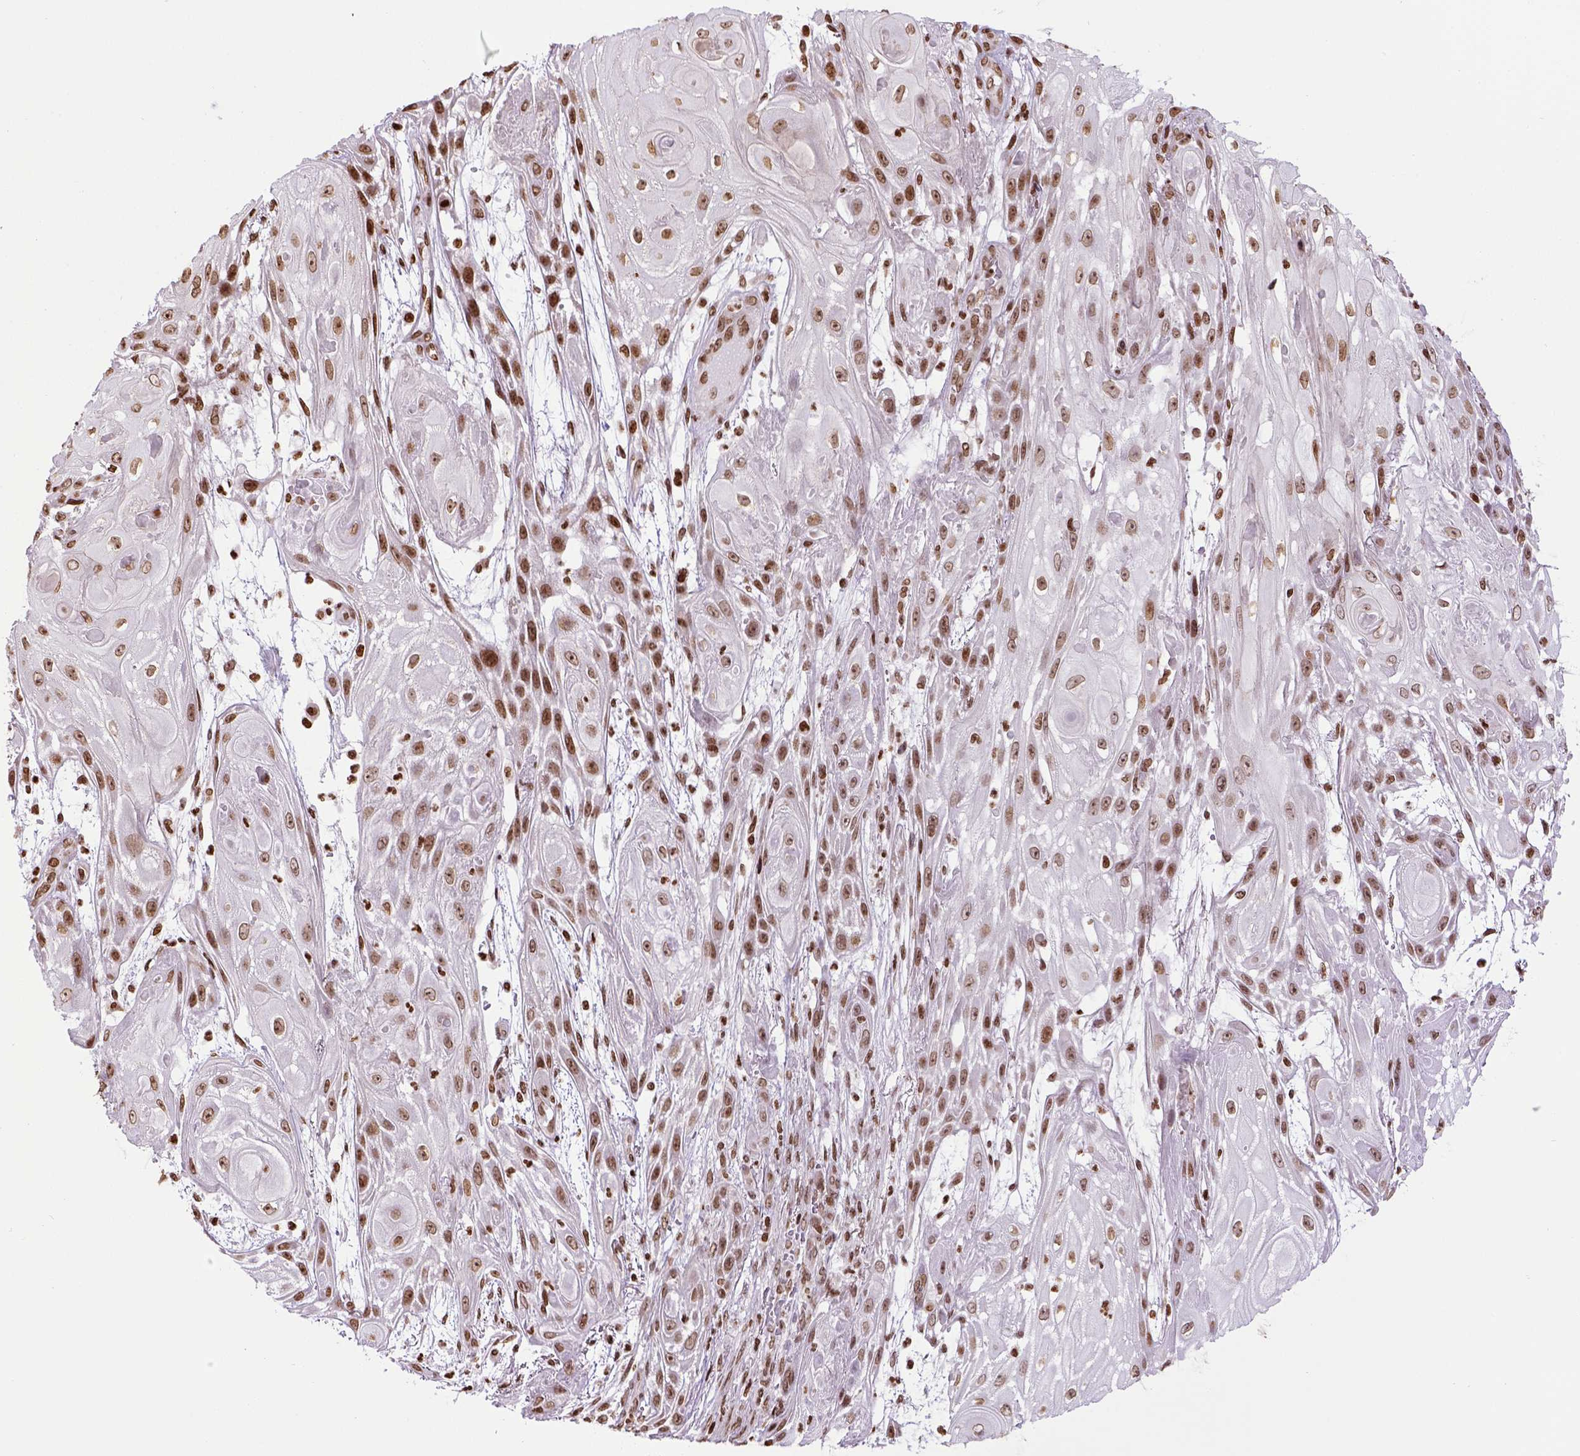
{"staining": {"intensity": "moderate", "quantity": ">75%", "location": "nuclear"}, "tissue": "skin cancer", "cell_type": "Tumor cells", "image_type": "cancer", "snomed": [{"axis": "morphology", "description": "Squamous cell carcinoma, NOS"}, {"axis": "topography", "description": "Skin"}], "caption": "Immunohistochemistry (IHC) (DAB) staining of human skin squamous cell carcinoma exhibits moderate nuclear protein expression in about >75% of tumor cells. (DAB (3,3'-diaminobenzidine) IHC, brown staining for protein, blue staining for nuclei).", "gene": "ZNF75D", "patient": {"sex": "male", "age": 62}}